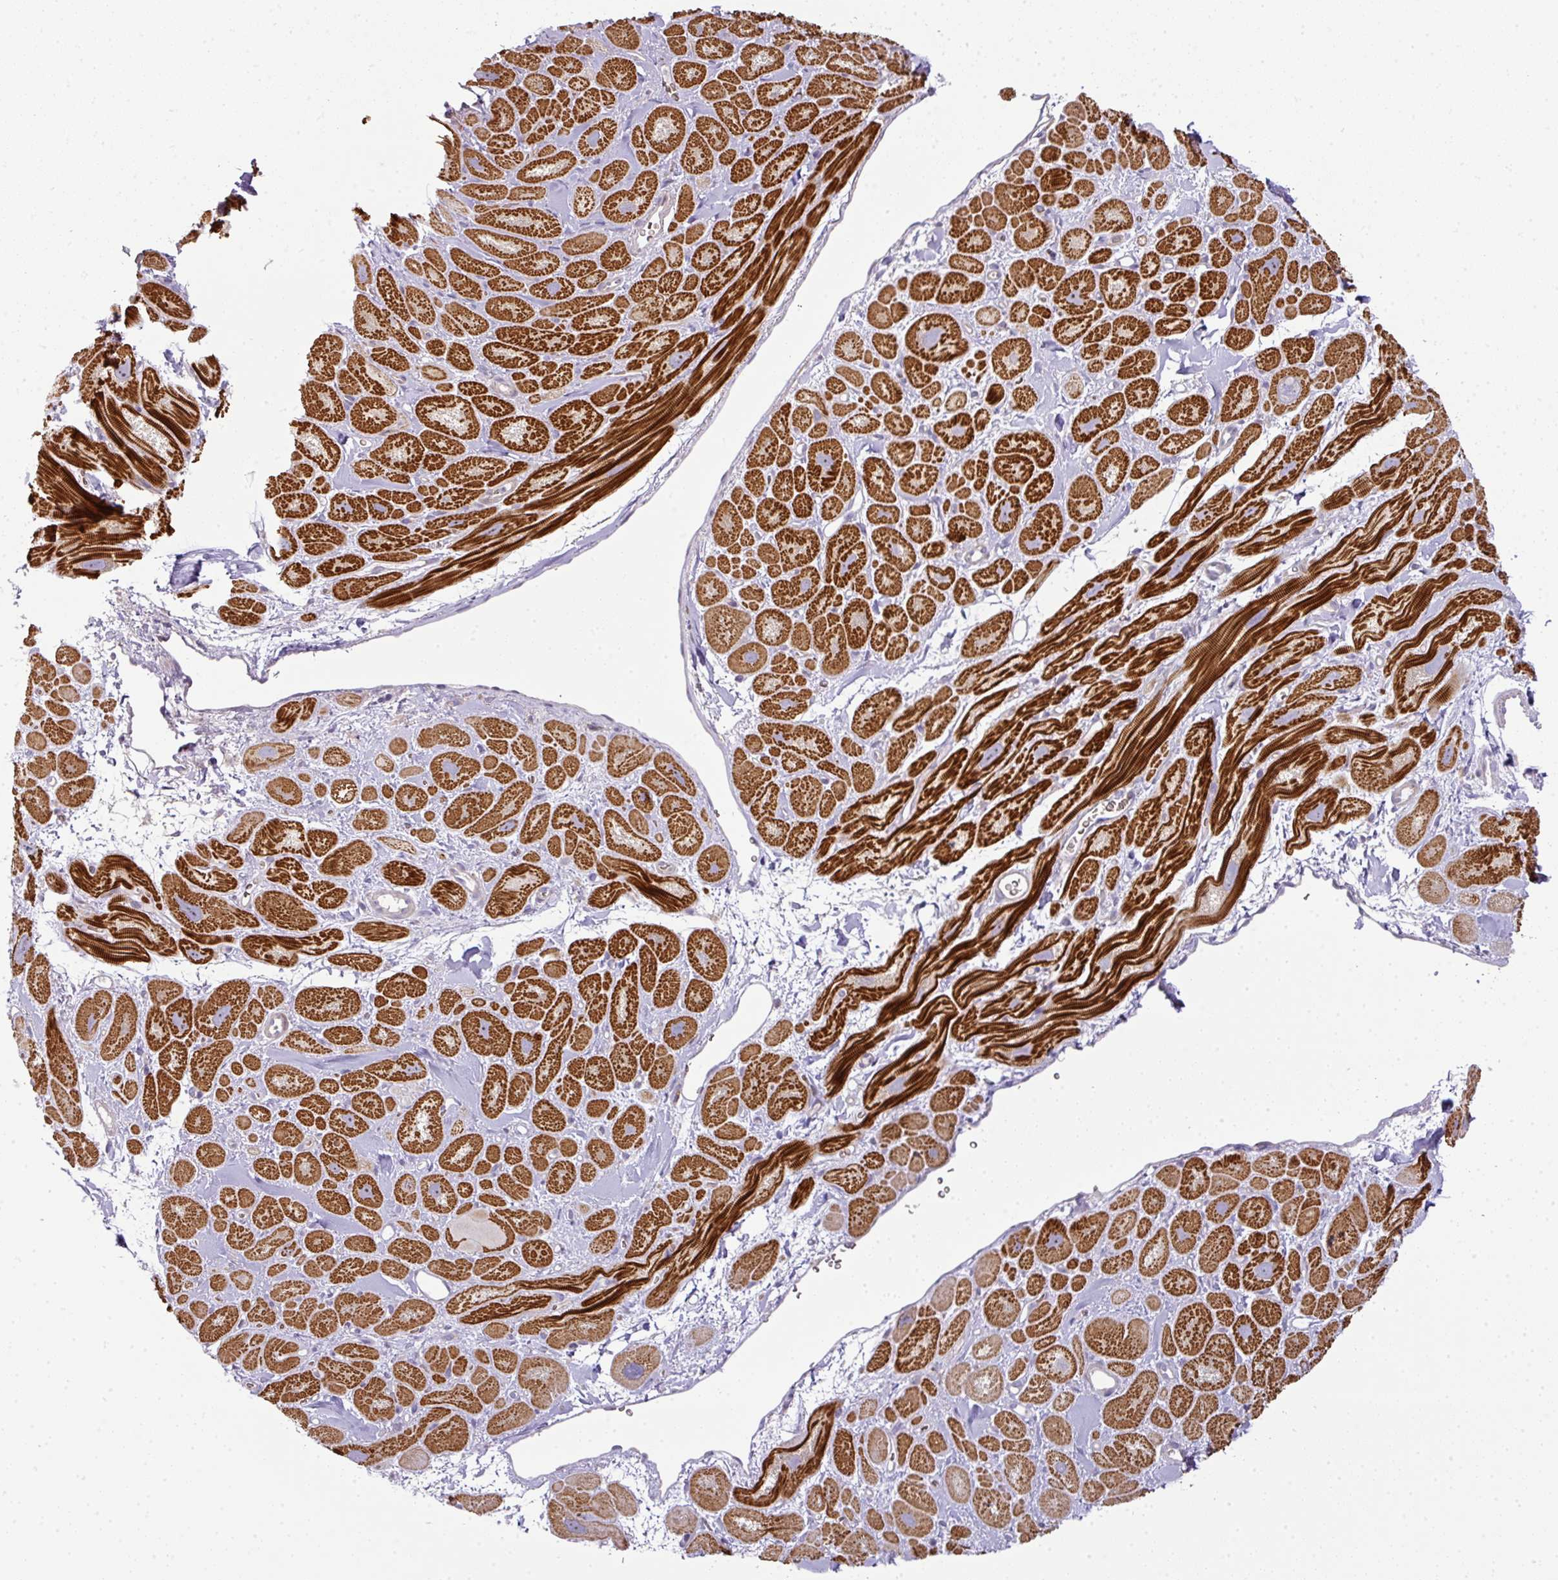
{"staining": {"intensity": "strong", "quantity": "25%-75%", "location": "cytoplasmic/membranous"}, "tissue": "heart muscle", "cell_type": "Cardiomyocytes", "image_type": "normal", "snomed": [{"axis": "morphology", "description": "Normal tissue, NOS"}, {"axis": "topography", "description": "Heart"}], "caption": "The micrograph displays staining of normal heart muscle, revealing strong cytoplasmic/membranous protein expression (brown color) within cardiomyocytes.", "gene": "ATP6V1F", "patient": {"sex": "male", "age": 49}}